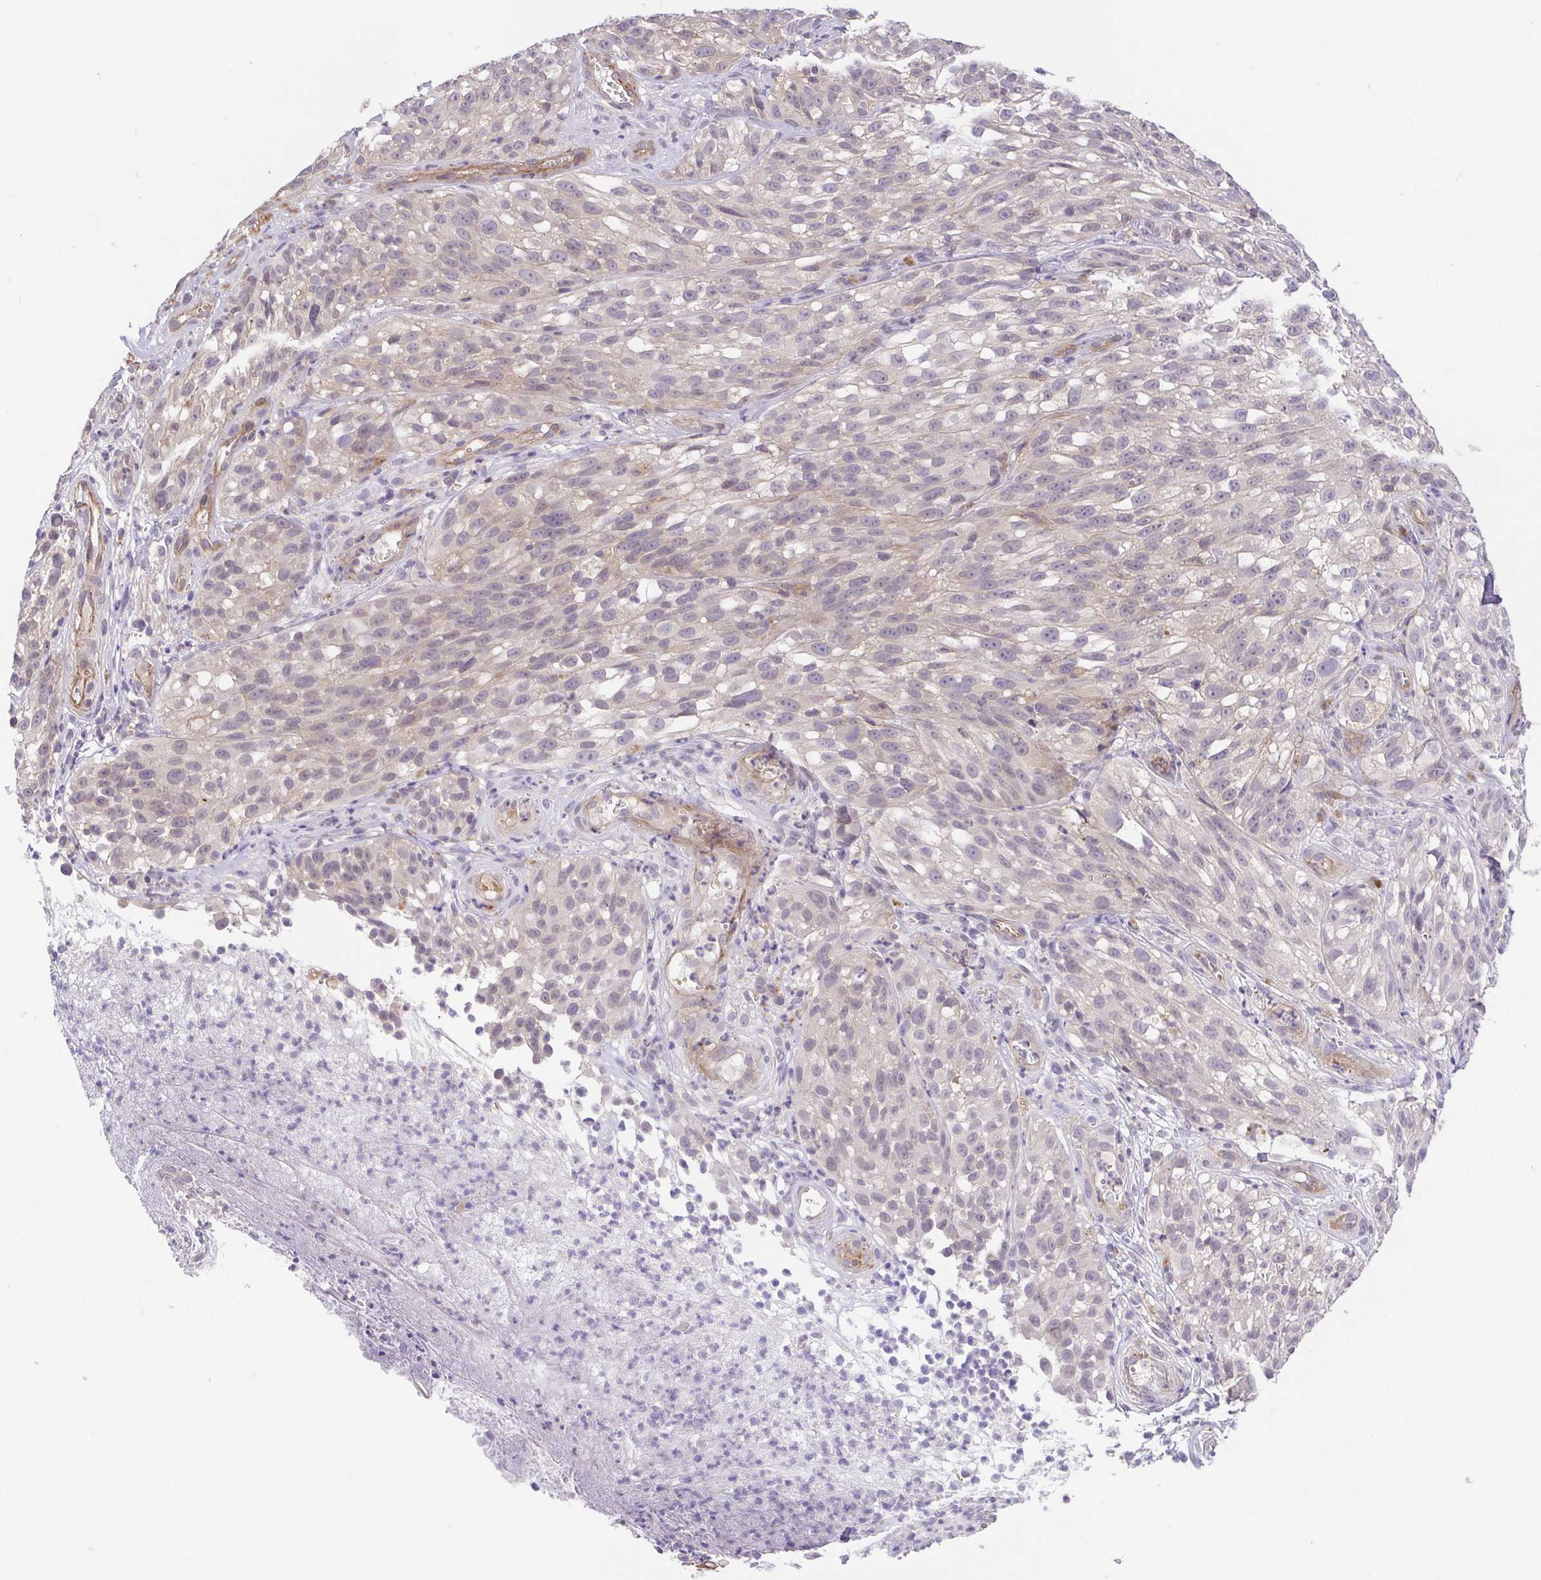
{"staining": {"intensity": "negative", "quantity": "none", "location": "none"}, "tissue": "melanoma", "cell_type": "Tumor cells", "image_type": "cancer", "snomed": [{"axis": "morphology", "description": "Malignant melanoma, NOS"}, {"axis": "topography", "description": "Skin"}], "caption": "Immunohistochemistry (IHC) of human melanoma demonstrates no positivity in tumor cells.", "gene": "IDE", "patient": {"sex": "female", "age": 85}}